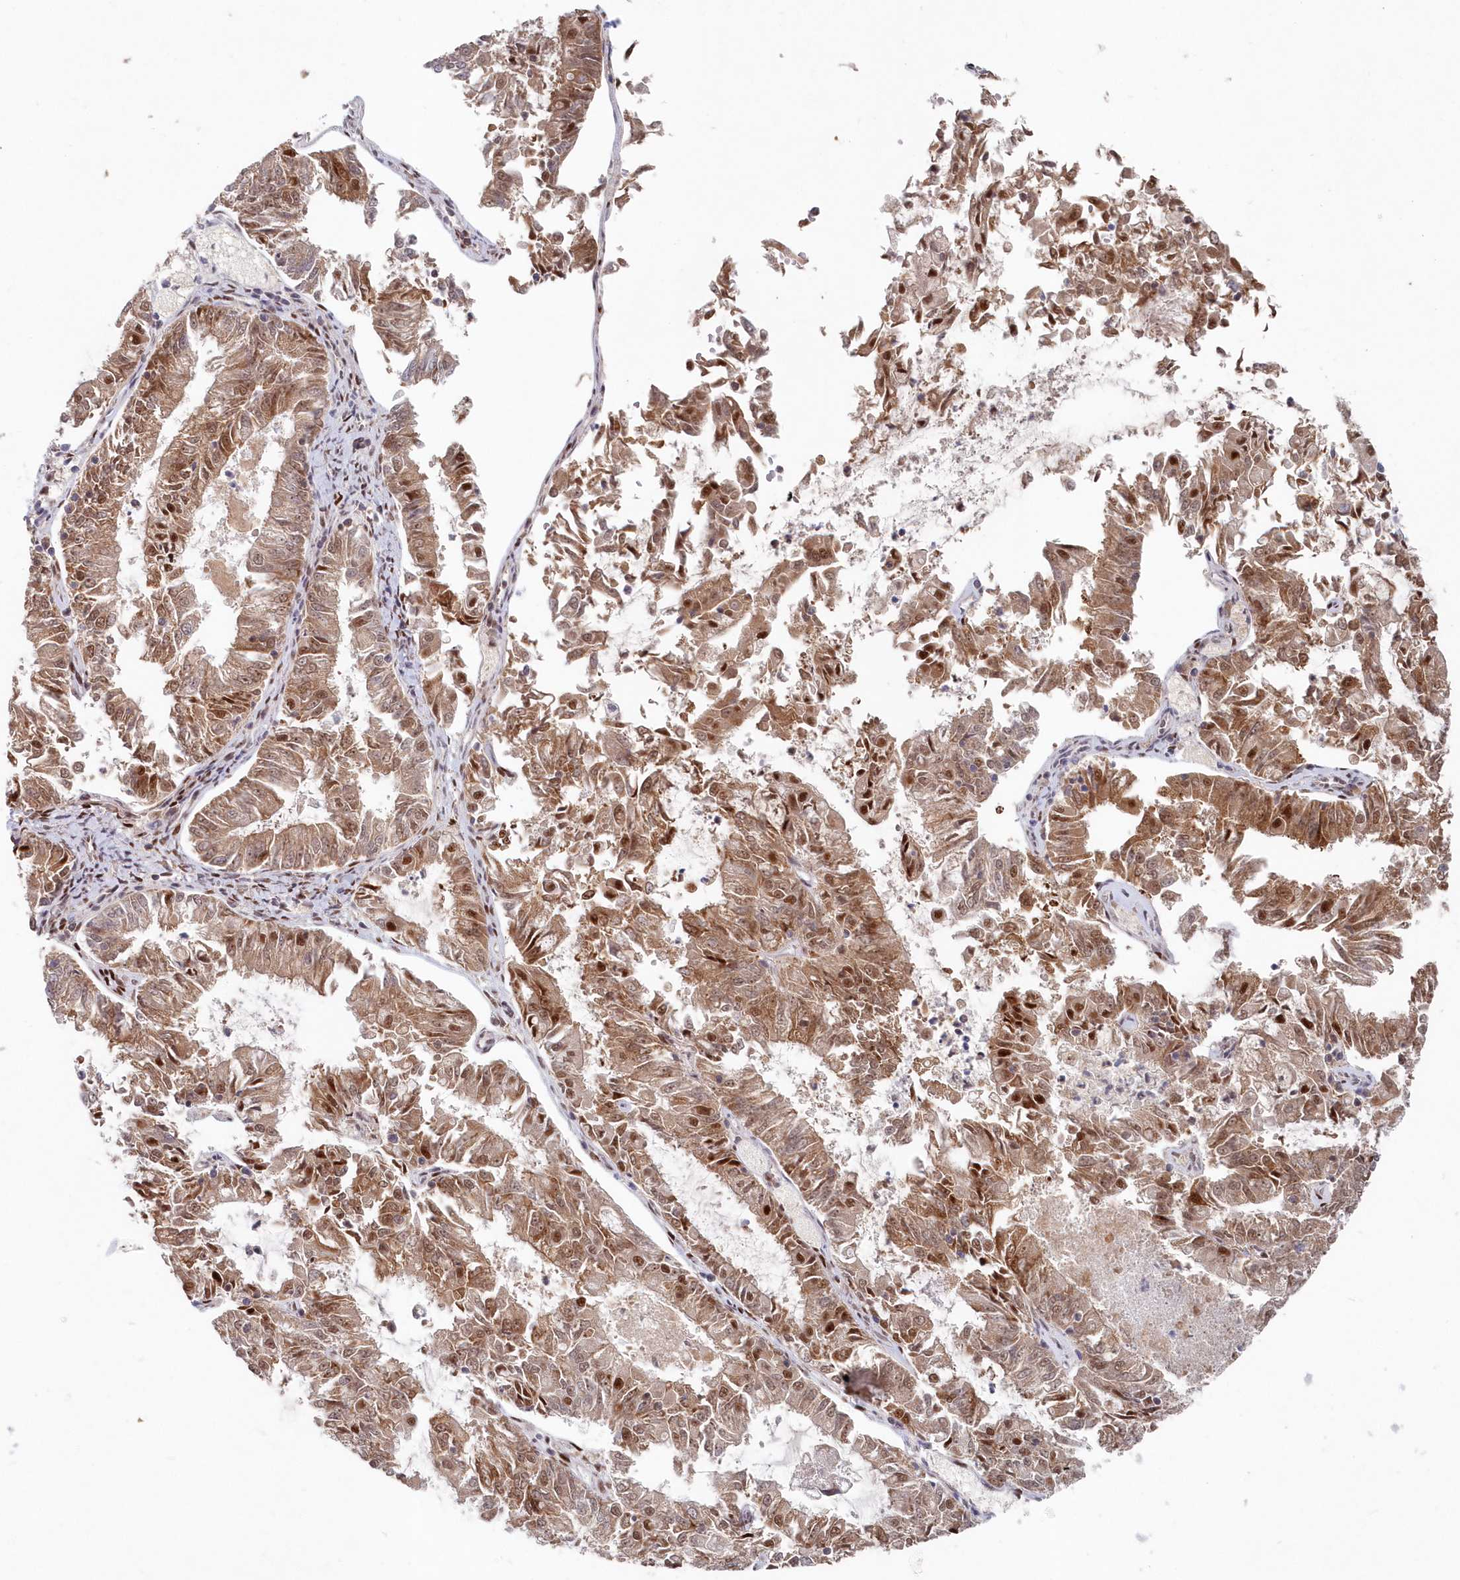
{"staining": {"intensity": "moderate", "quantity": ">75%", "location": "cytoplasmic/membranous,nuclear"}, "tissue": "endometrial cancer", "cell_type": "Tumor cells", "image_type": "cancer", "snomed": [{"axis": "morphology", "description": "Adenocarcinoma, NOS"}, {"axis": "topography", "description": "Endometrium"}], "caption": "A brown stain shows moderate cytoplasmic/membranous and nuclear positivity of a protein in human endometrial cancer tumor cells.", "gene": "ABHD14B", "patient": {"sex": "female", "age": 57}}